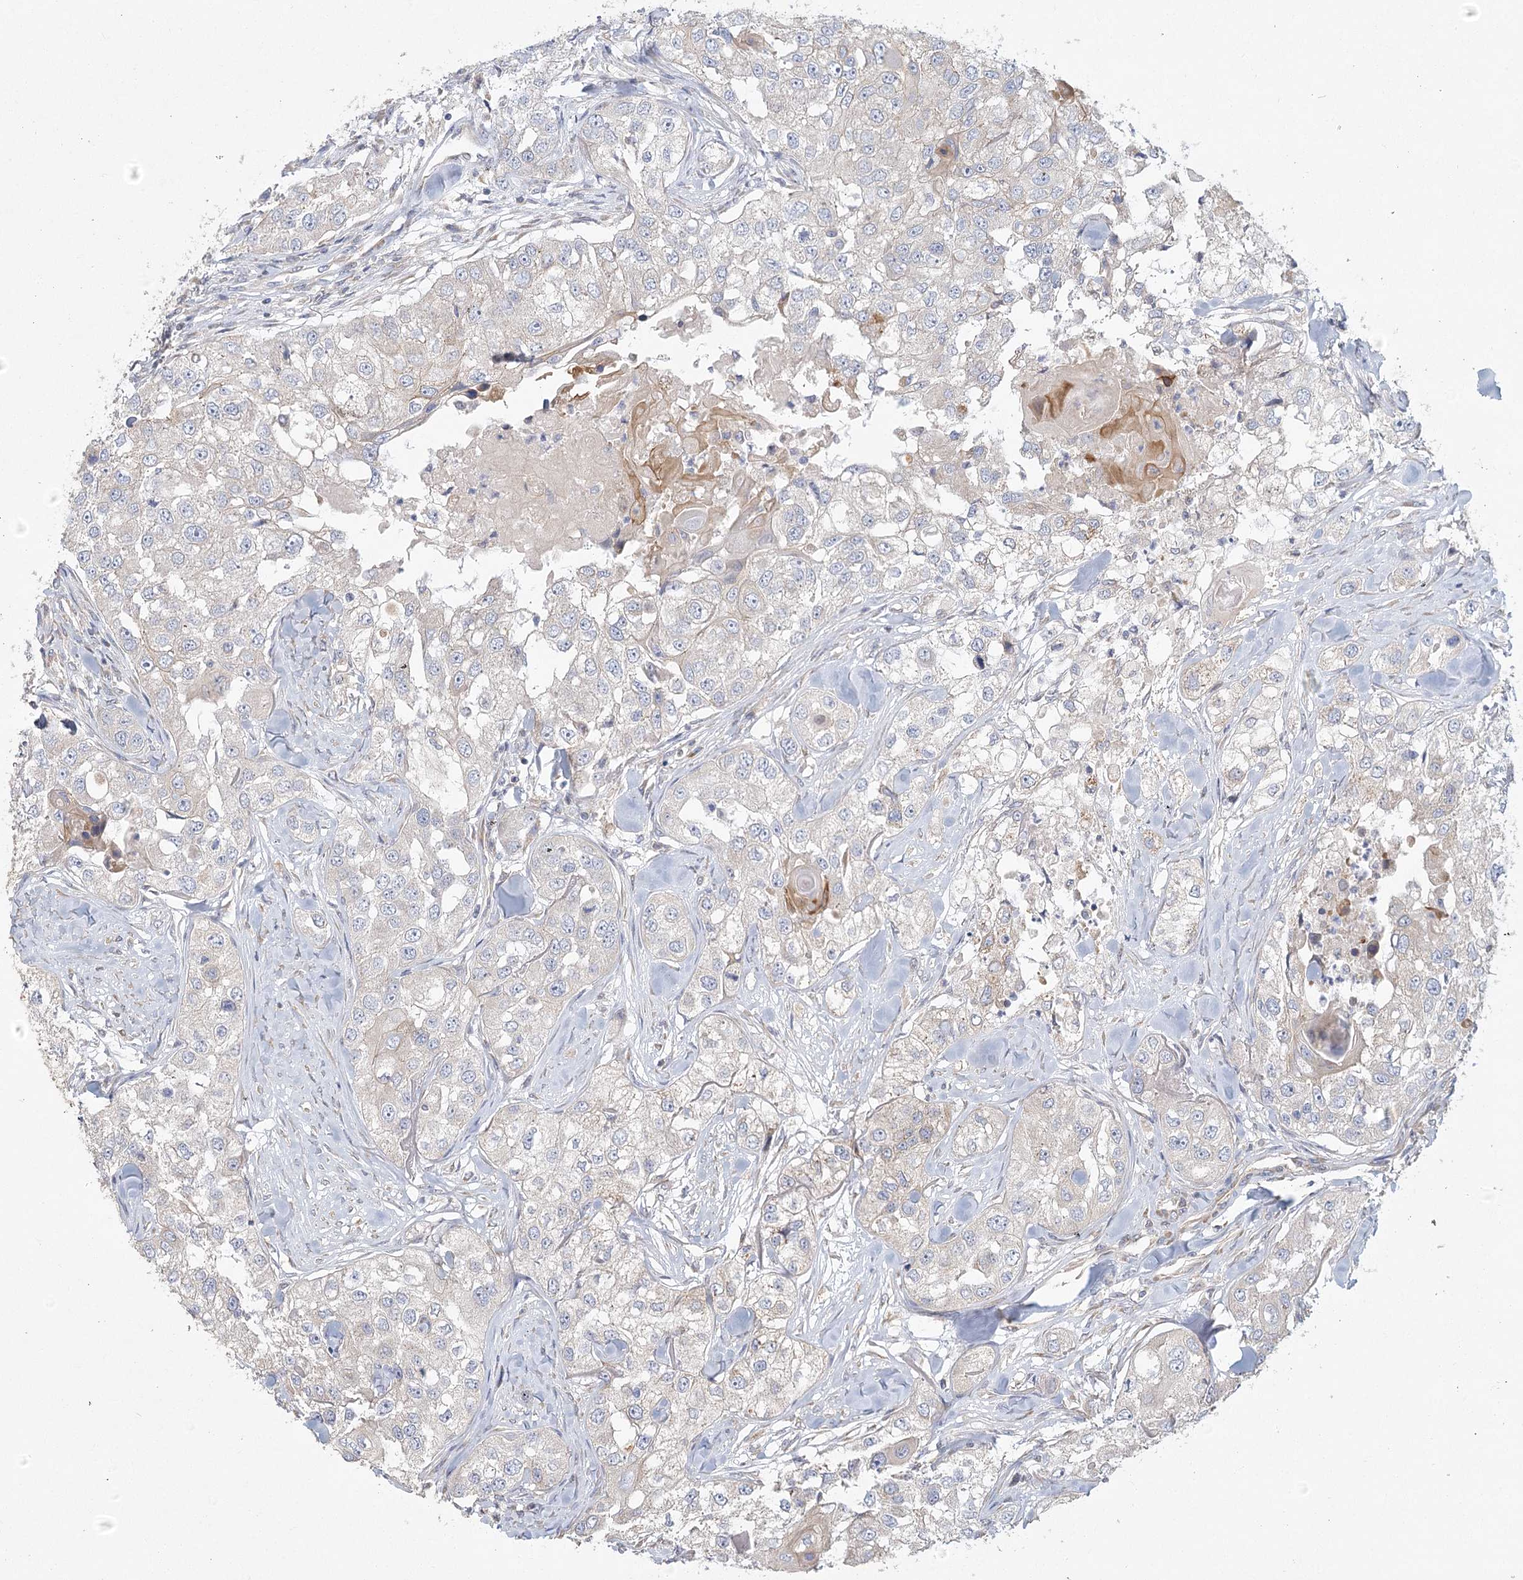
{"staining": {"intensity": "negative", "quantity": "none", "location": "none"}, "tissue": "head and neck cancer", "cell_type": "Tumor cells", "image_type": "cancer", "snomed": [{"axis": "morphology", "description": "Normal tissue, NOS"}, {"axis": "morphology", "description": "Squamous cell carcinoma, NOS"}, {"axis": "topography", "description": "Skeletal muscle"}, {"axis": "topography", "description": "Head-Neck"}], "caption": "A micrograph of head and neck squamous cell carcinoma stained for a protein exhibits no brown staining in tumor cells.", "gene": "CNTLN", "patient": {"sex": "male", "age": 51}}